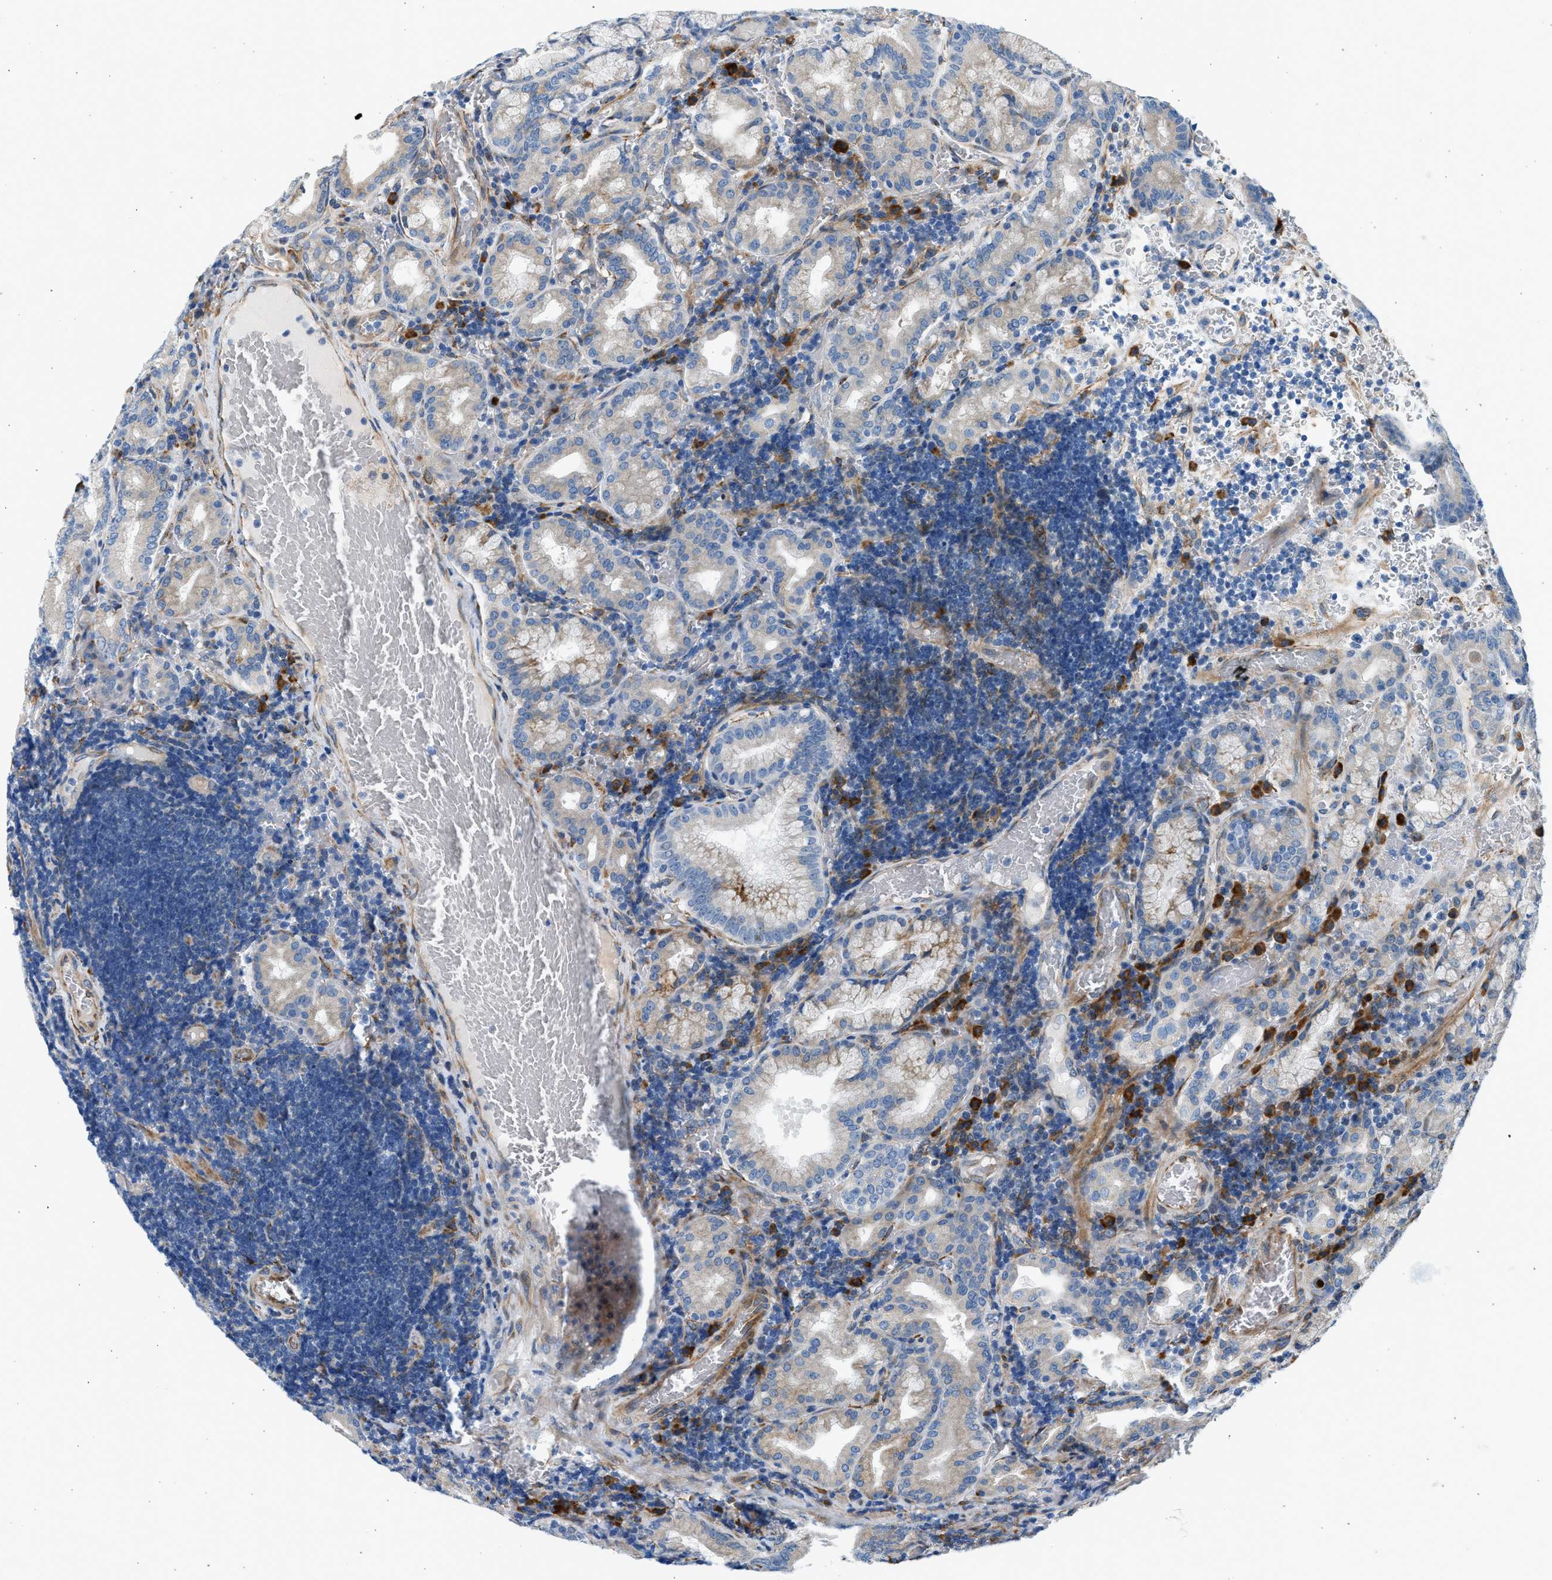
{"staining": {"intensity": "moderate", "quantity": "25%-75%", "location": "cytoplasmic/membranous"}, "tissue": "stomach", "cell_type": "Glandular cells", "image_type": "normal", "snomed": [{"axis": "morphology", "description": "Normal tissue, NOS"}, {"axis": "morphology", "description": "Carcinoid, malignant, NOS"}, {"axis": "topography", "description": "Stomach, upper"}], "caption": "DAB immunohistochemical staining of normal stomach exhibits moderate cytoplasmic/membranous protein staining in approximately 25%-75% of glandular cells. Nuclei are stained in blue.", "gene": "CNTN6", "patient": {"sex": "male", "age": 39}}